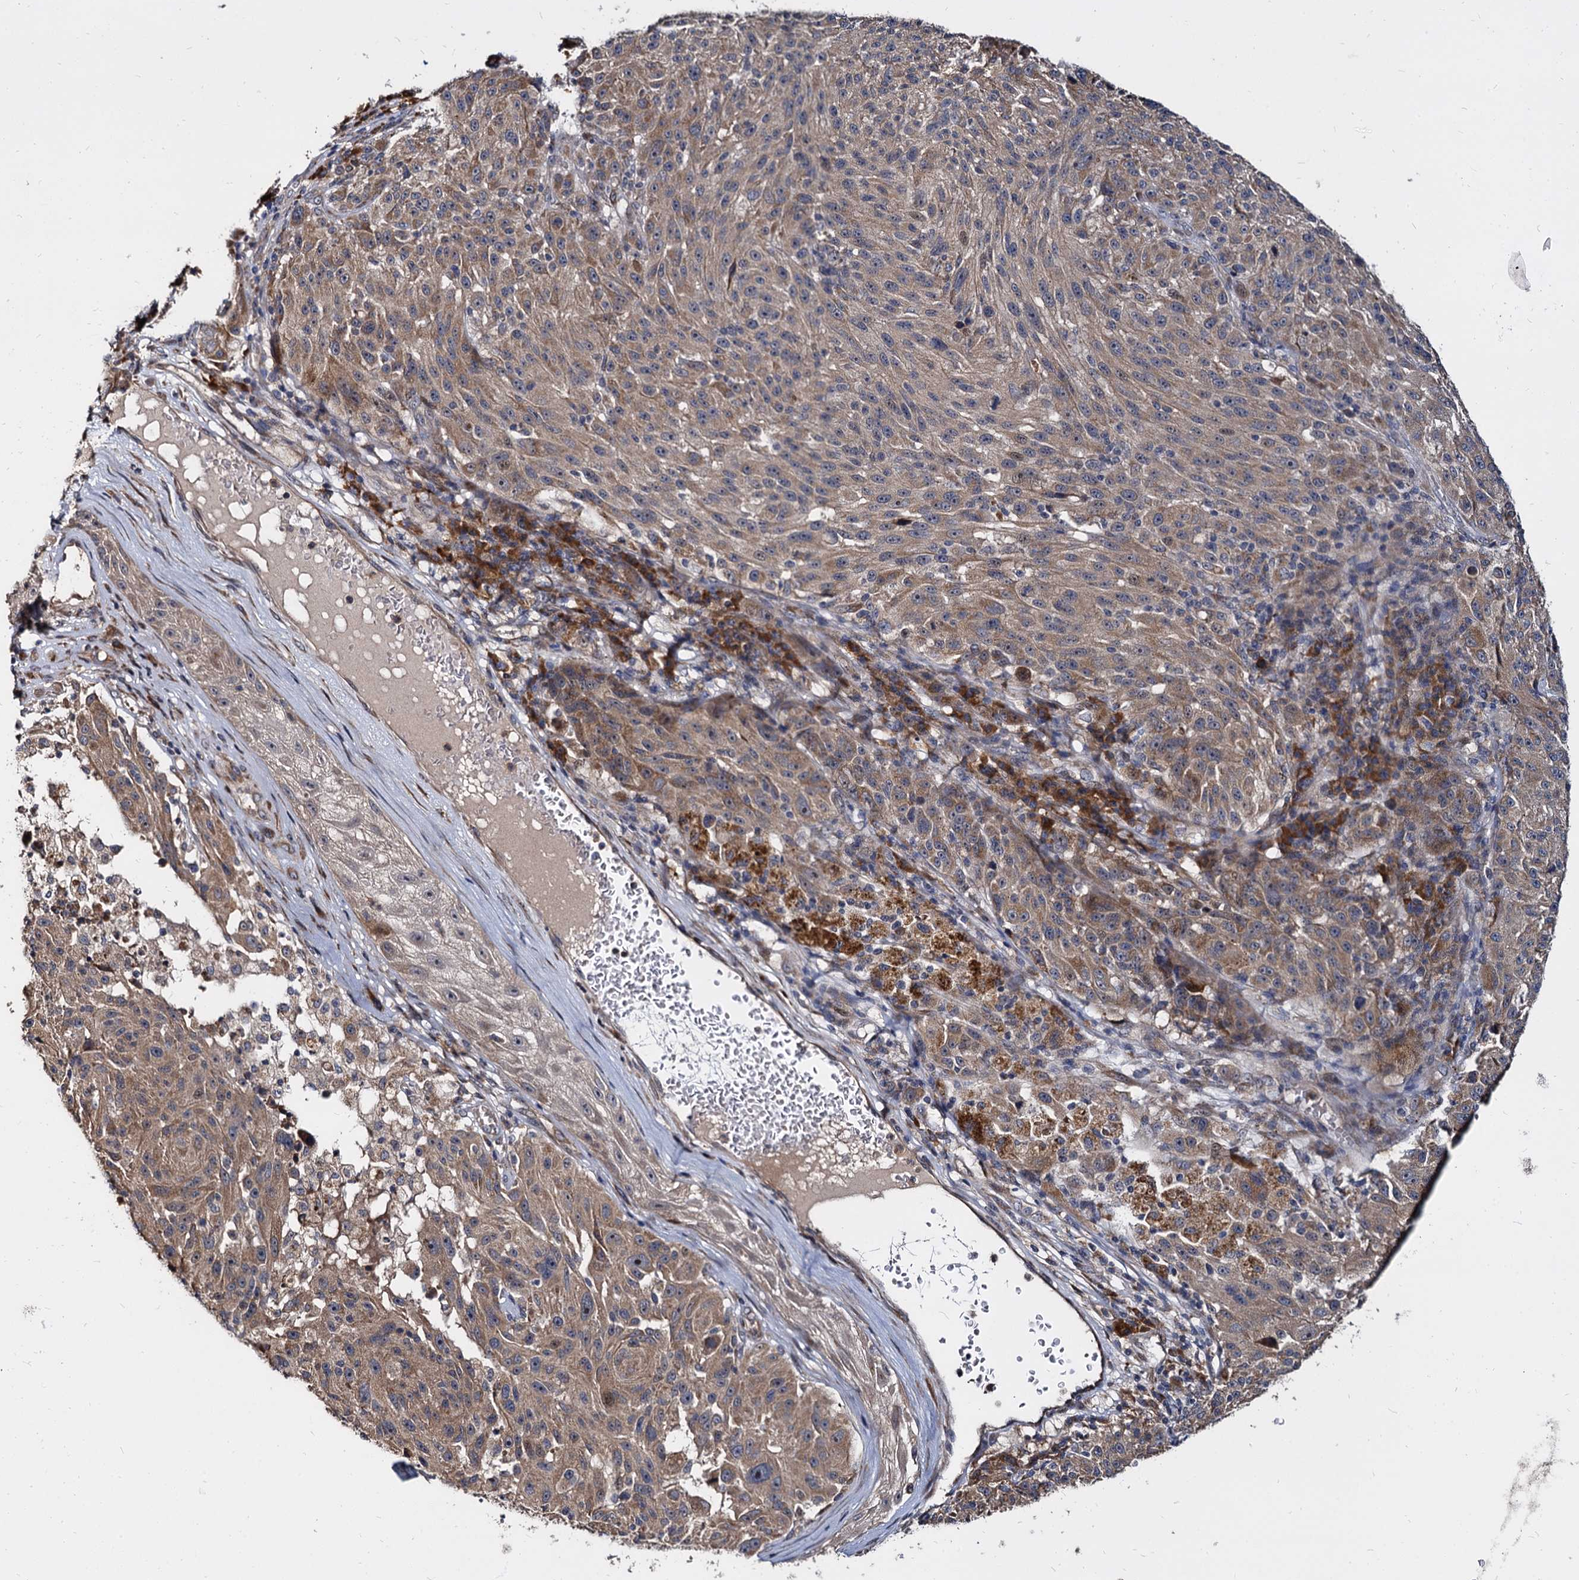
{"staining": {"intensity": "weak", "quantity": ">75%", "location": "cytoplasmic/membranous"}, "tissue": "melanoma", "cell_type": "Tumor cells", "image_type": "cancer", "snomed": [{"axis": "morphology", "description": "Malignant melanoma, NOS"}, {"axis": "topography", "description": "Skin"}], "caption": "This micrograph shows immunohistochemistry staining of human malignant melanoma, with low weak cytoplasmic/membranous expression in approximately >75% of tumor cells.", "gene": "WWC3", "patient": {"sex": "male", "age": 53}}